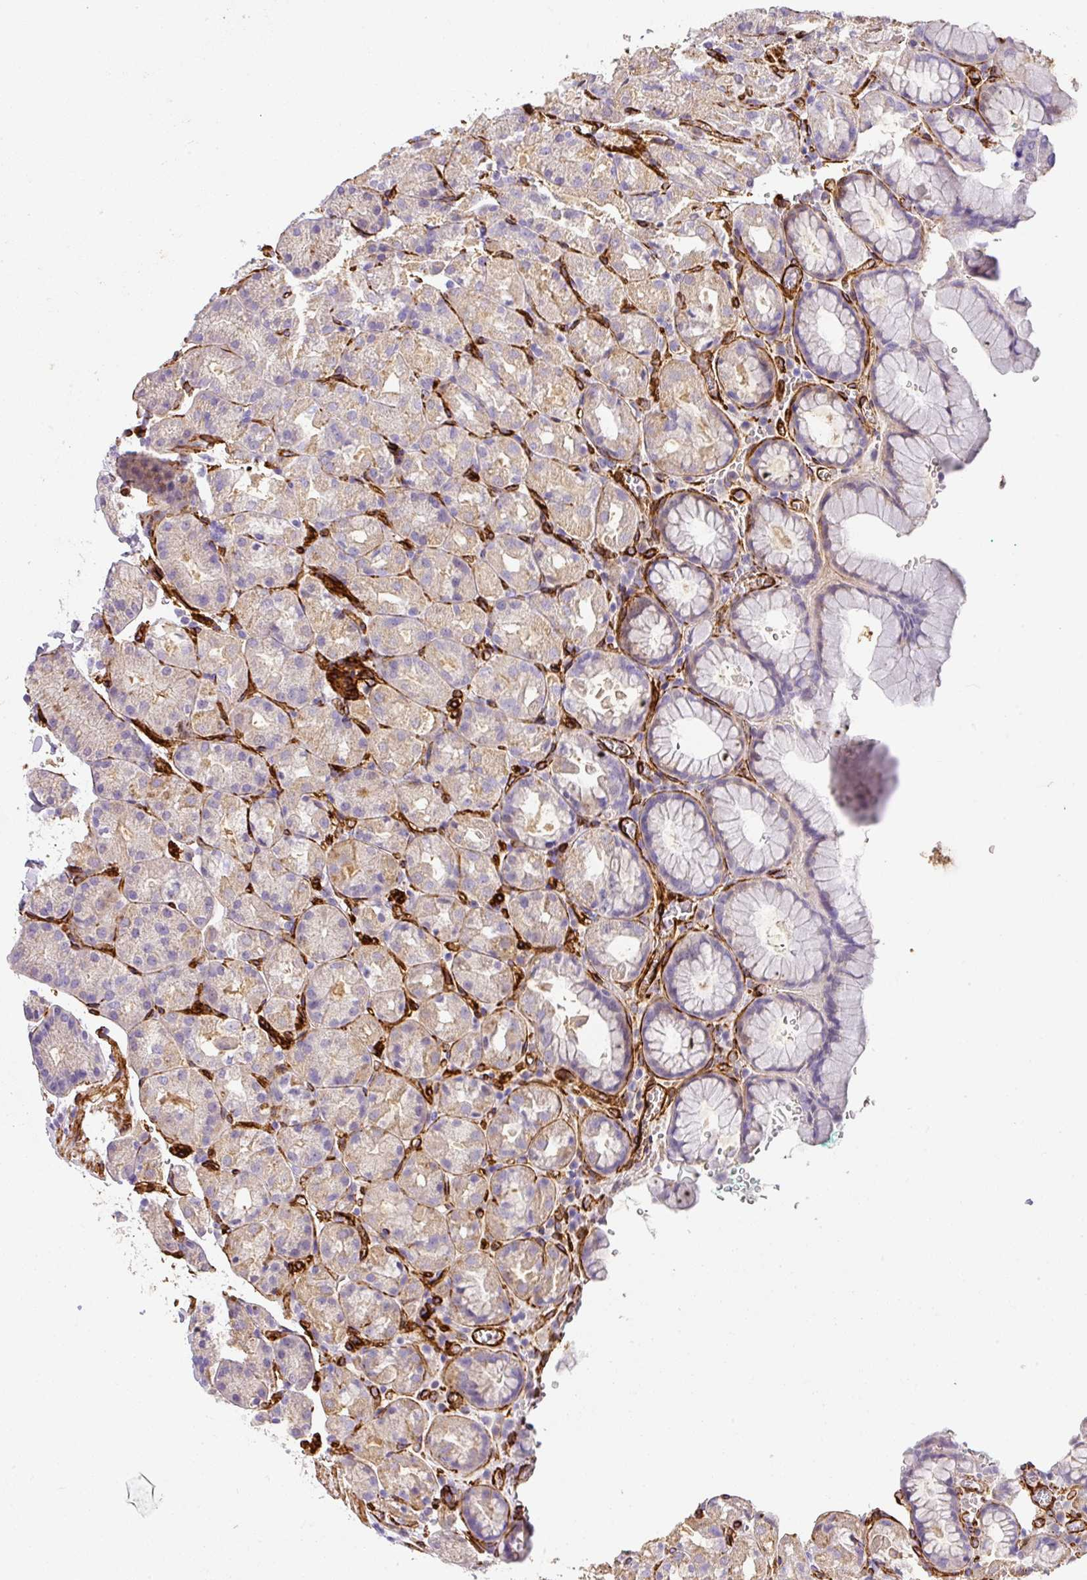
{"staining": {"intensity": "moderate", "quantity": "25%-75%", "location": "cytoplasmic/membranous"}, "tissue": "stomach", "cell_type": "Glandular cells", "image_type": "normal", "snomed": [{"axis": "morphology", "description": "Normal tissue, NOS"}, {"axis": "topography", "description": "Stomach, upper"}], "caption": "This micrograph displays immunohistochemistry staining of unremarkable human stomach, with medium moderate cytoplasmic/membranous staining in about 25%-75% of glandular cells.", "gene": "SLC25A17", "patient": {"sex": "female", "age": 81}}